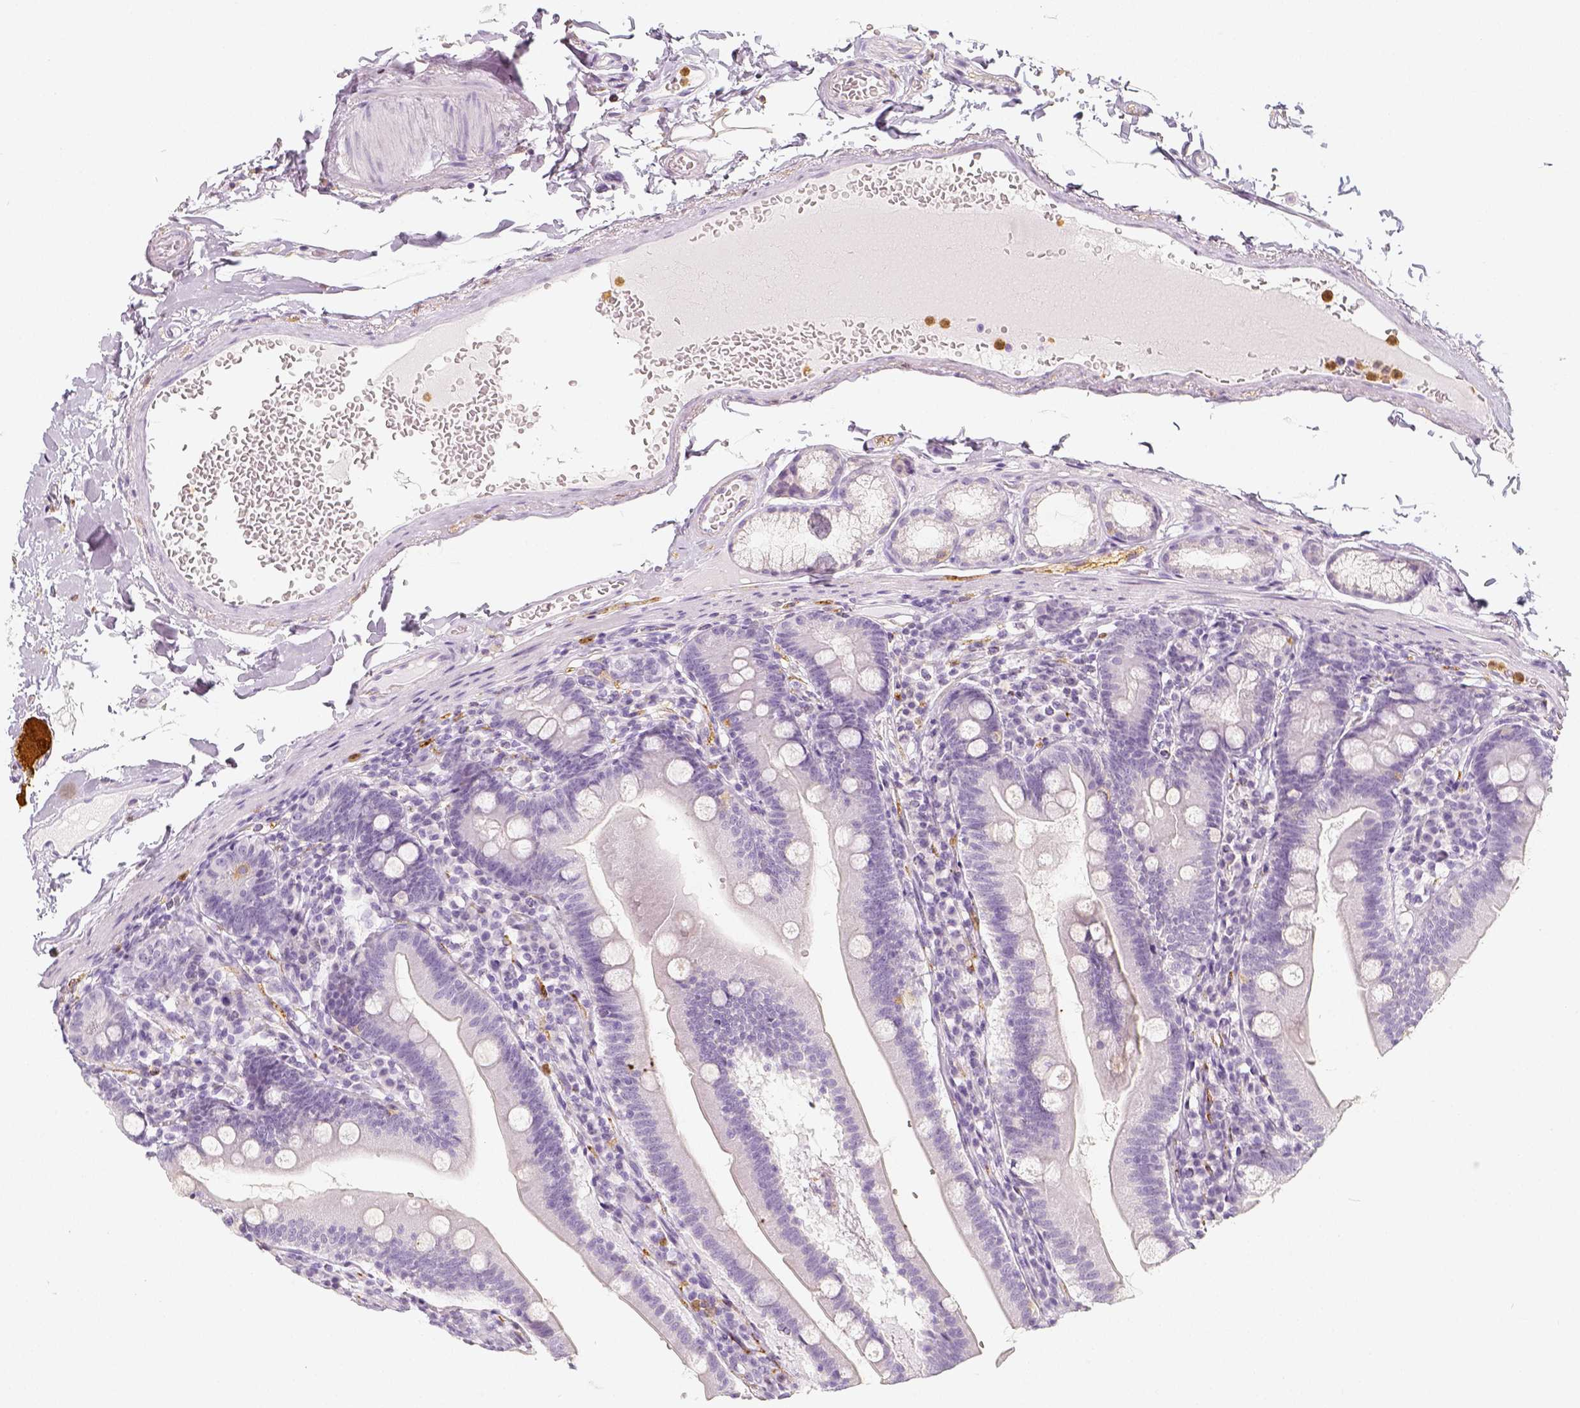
{"staining": {"intensity": "negative", "quantity": "none", "location": "none"}, "tissue": "duodenum", "cell_type": "Glandular cells", "image_type": "normal", "snomed": [{"axis": "morphology", "description": "Normal tissue, NOS"}, {"axis": "topography", "description": "Duodenum"}], "caption": "Duodenum stained for a protein using immunohistochemistry (IHC) displays no expression glandular cells.", "gene": "NECAB2", "patient": {"sex": "female", "age": 67}}